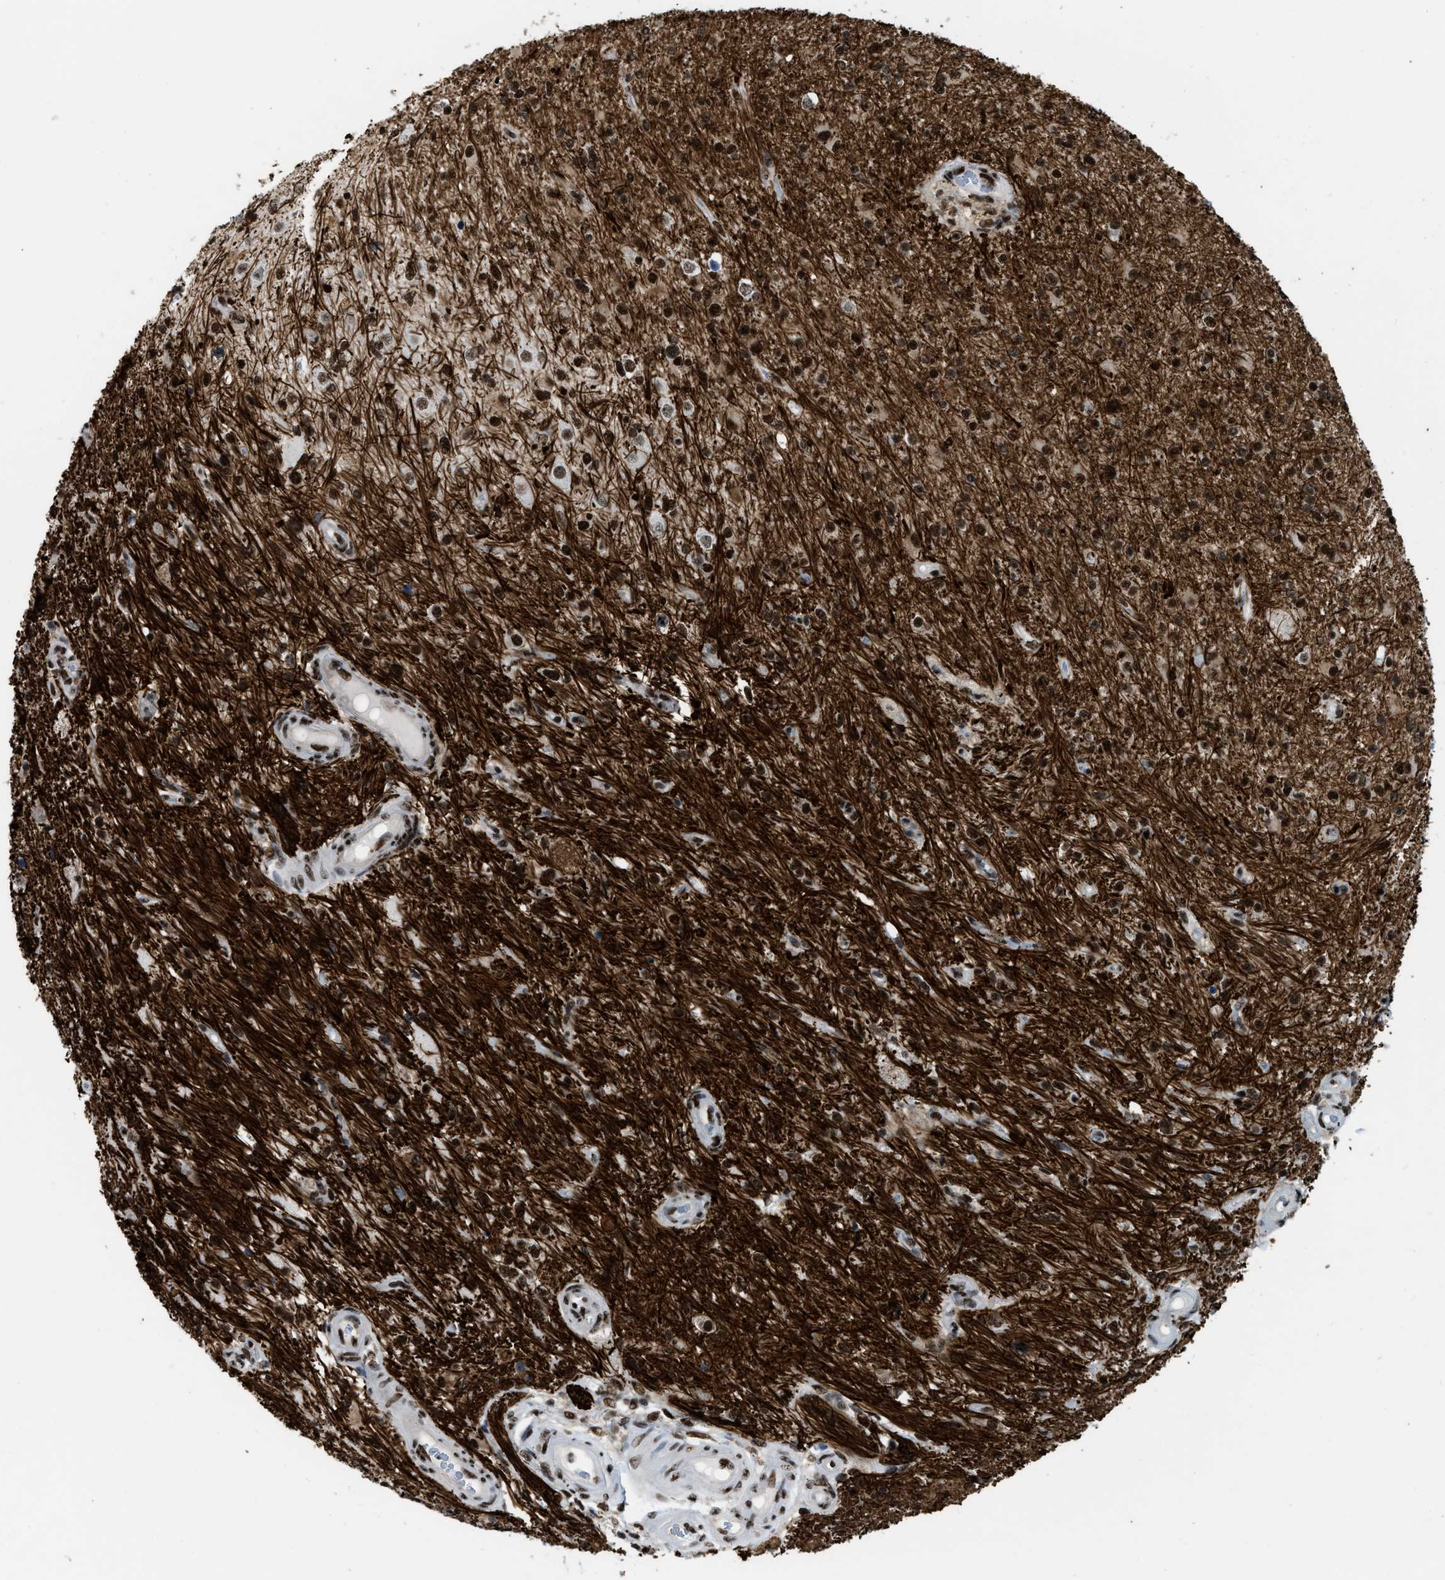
{"staining": {"intensity": "strong", "quantity": ">75%", "location": "nuclear"}, "tissue": "glioma", "cell_type": "Tumor cells", "image_type": "cancer", "snomed": [{"axis": "morphology", "description": "Glioma, malignant, High grade"}, {"axis": "topography", "description": "Brain"}], "caption": "Immunohistochemistry of human malignant glioma (high-grade) exhibits high levels of strong nuclear positivity in about >75% of tumor cells. The protein of interest is shown in brown color, while the nuclei are stained blue.", "gene": "NUMA1", "patient": {"sex": "male", "age": 33}}